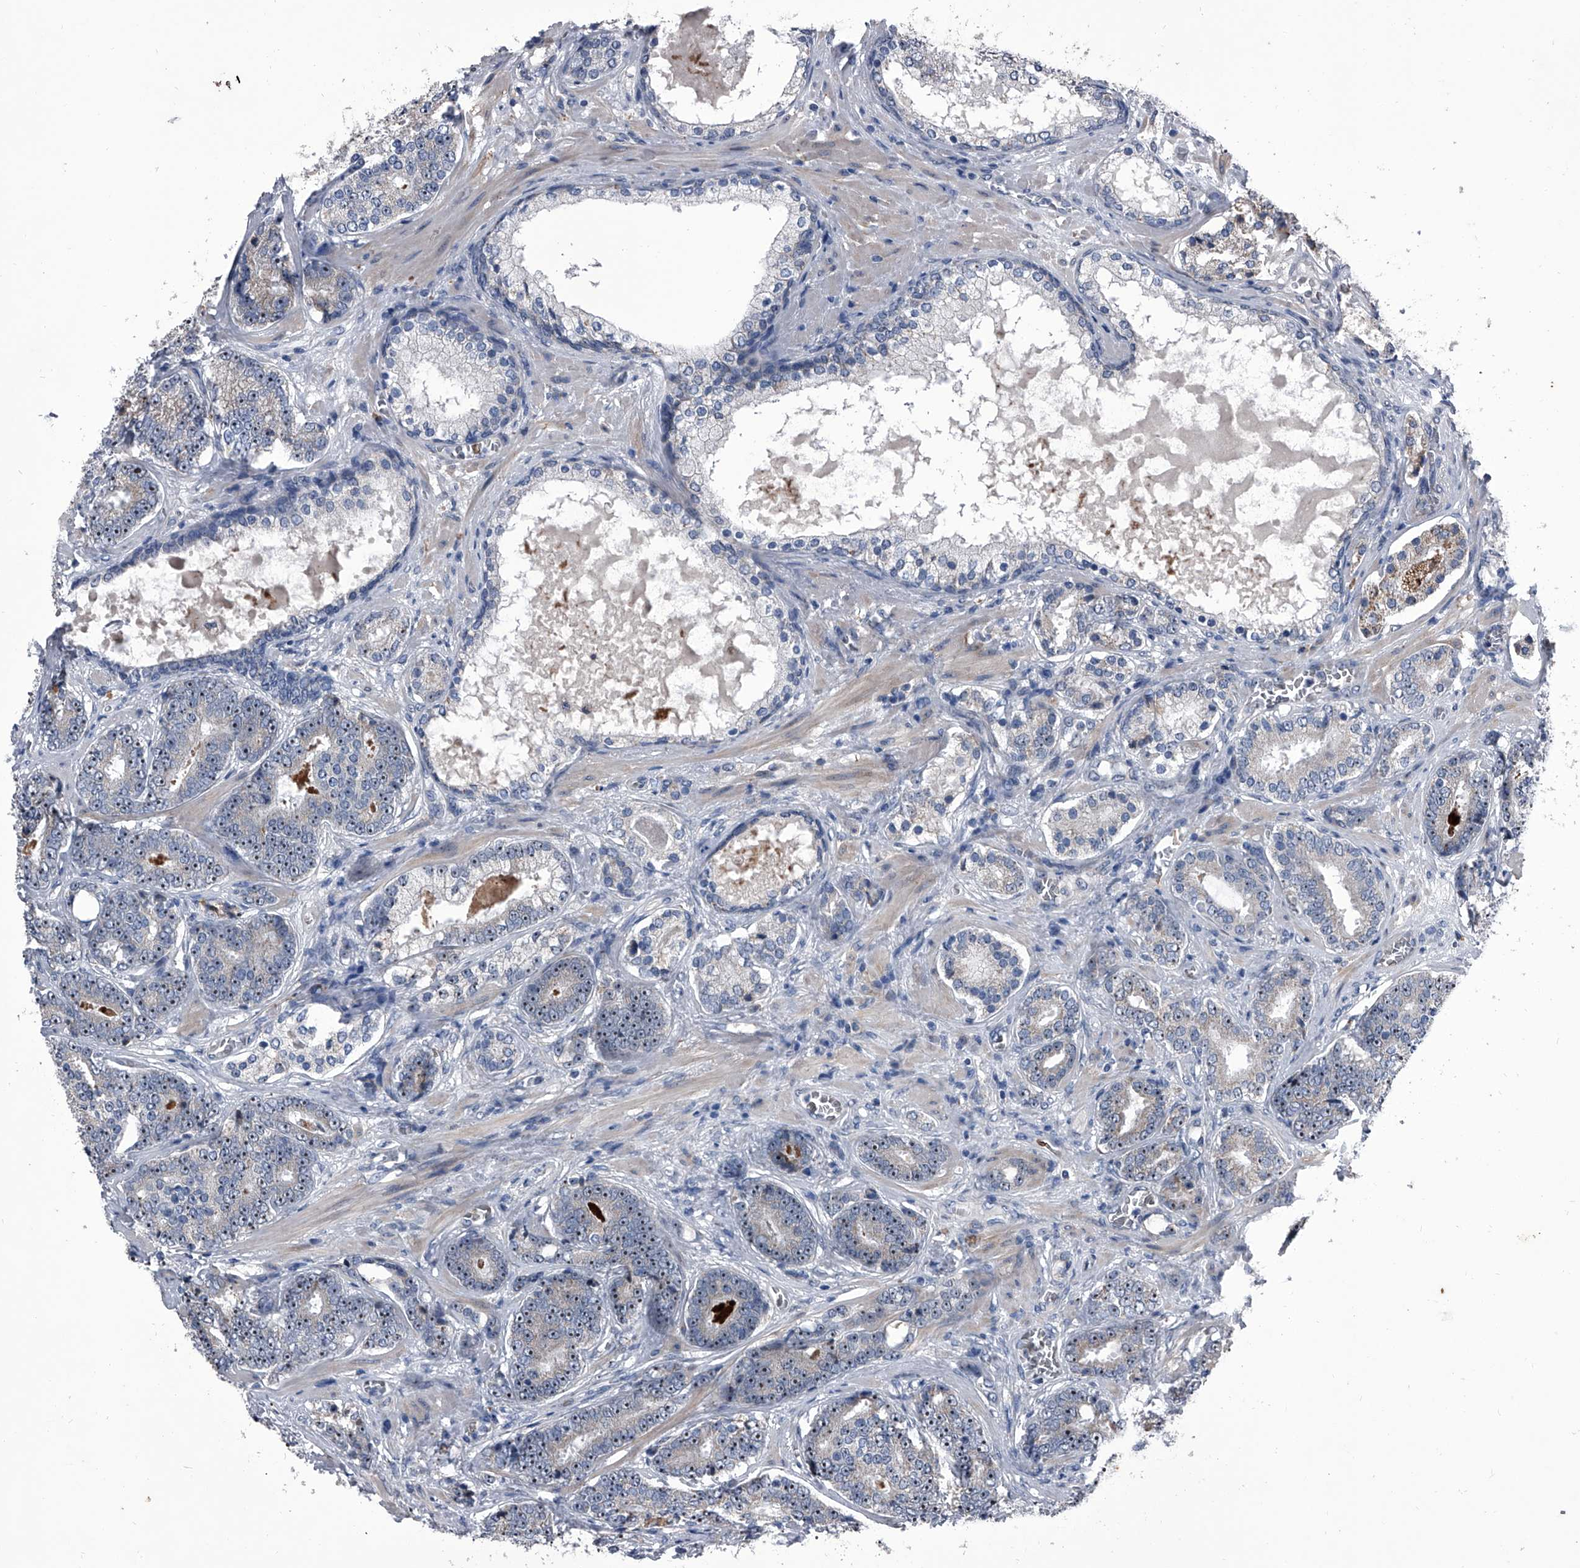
{"staining": {"intensity": "moderate", "quantity": "<25%", "location": "nuclear"}, "tissue": "prostate cancer", "cell_type": "Tumor cells", "image_type": "cancer", "snomed": [{"axis": "morphology", "description": "Adenocarcinoma, High grade"}, {"axis": "topography", "description": "Prostate"}], "caption": "The immunohistochemical stain labels moderate nuclear staining in tumor cells of adenocarcinoma (high-grade) (prostate) tissue. Using DAB (3,3'-diaminobenzidine) (brown) and hematoxylin (blue) stains, captured at high magnification using brightfield microscopy.", "gene": "CEP85L", "patient": {"sex": "male", "age": 60}}